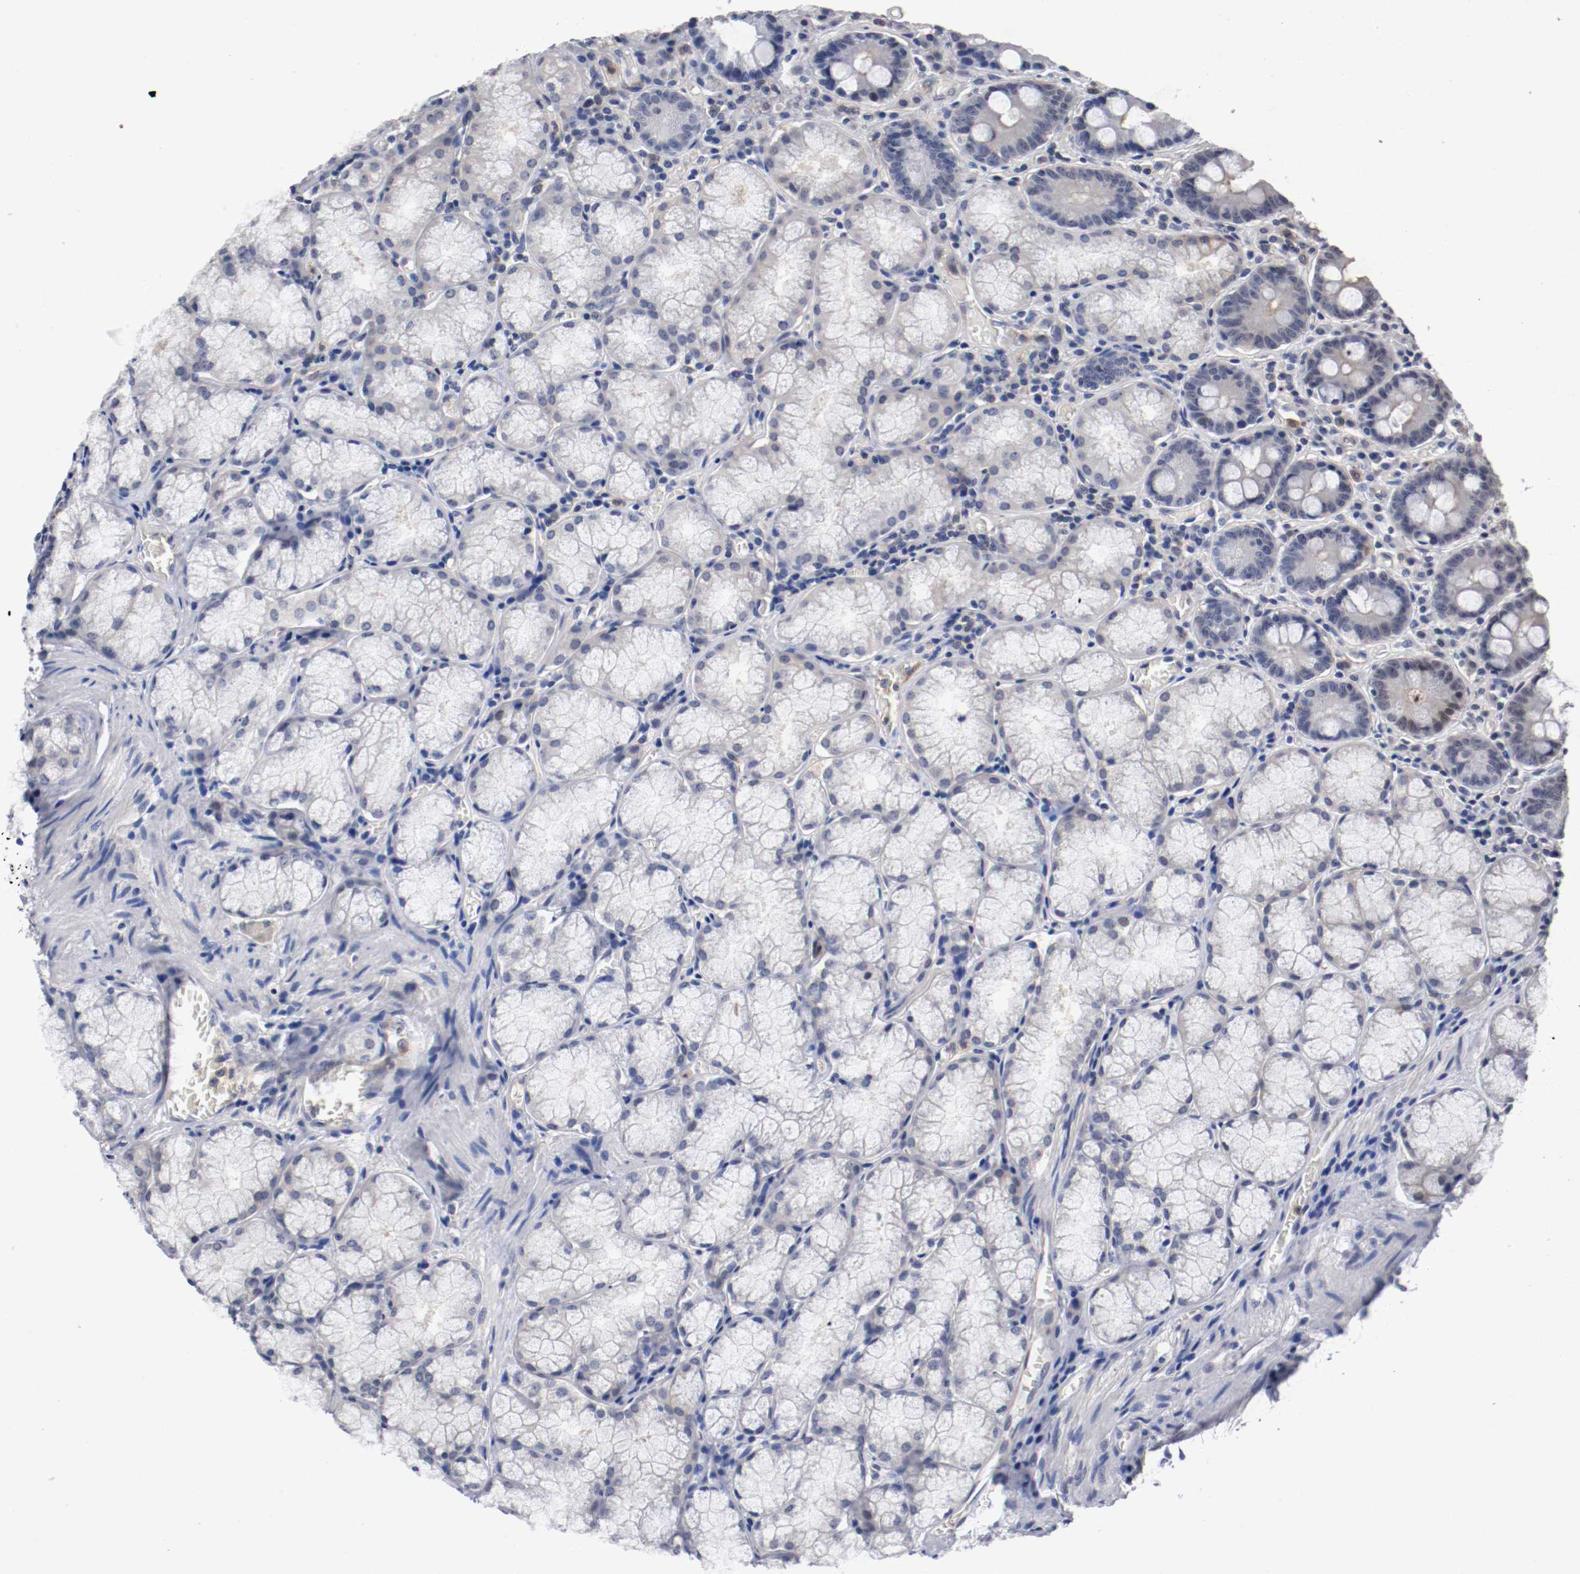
{"staining": {"intensity": "weak", "quantity": "<25%", "location": "cytoplasmic/membranous,nuclear"}, "tissue": "stomach", "cell_type": "Glandular cells", "image_type": "normal", "snomed": [{"axis": "morphology", "description": "Normal tissue, NOS"}, {"axis": "topography", "description": "Stomach, lower"}], "caption": "This is an immunohistochemistry photomicrograph of benign human stomach. There is no staining in glandular cells.", "gene": "RBM23", "patient": {"sex": "male", "age": 56}}